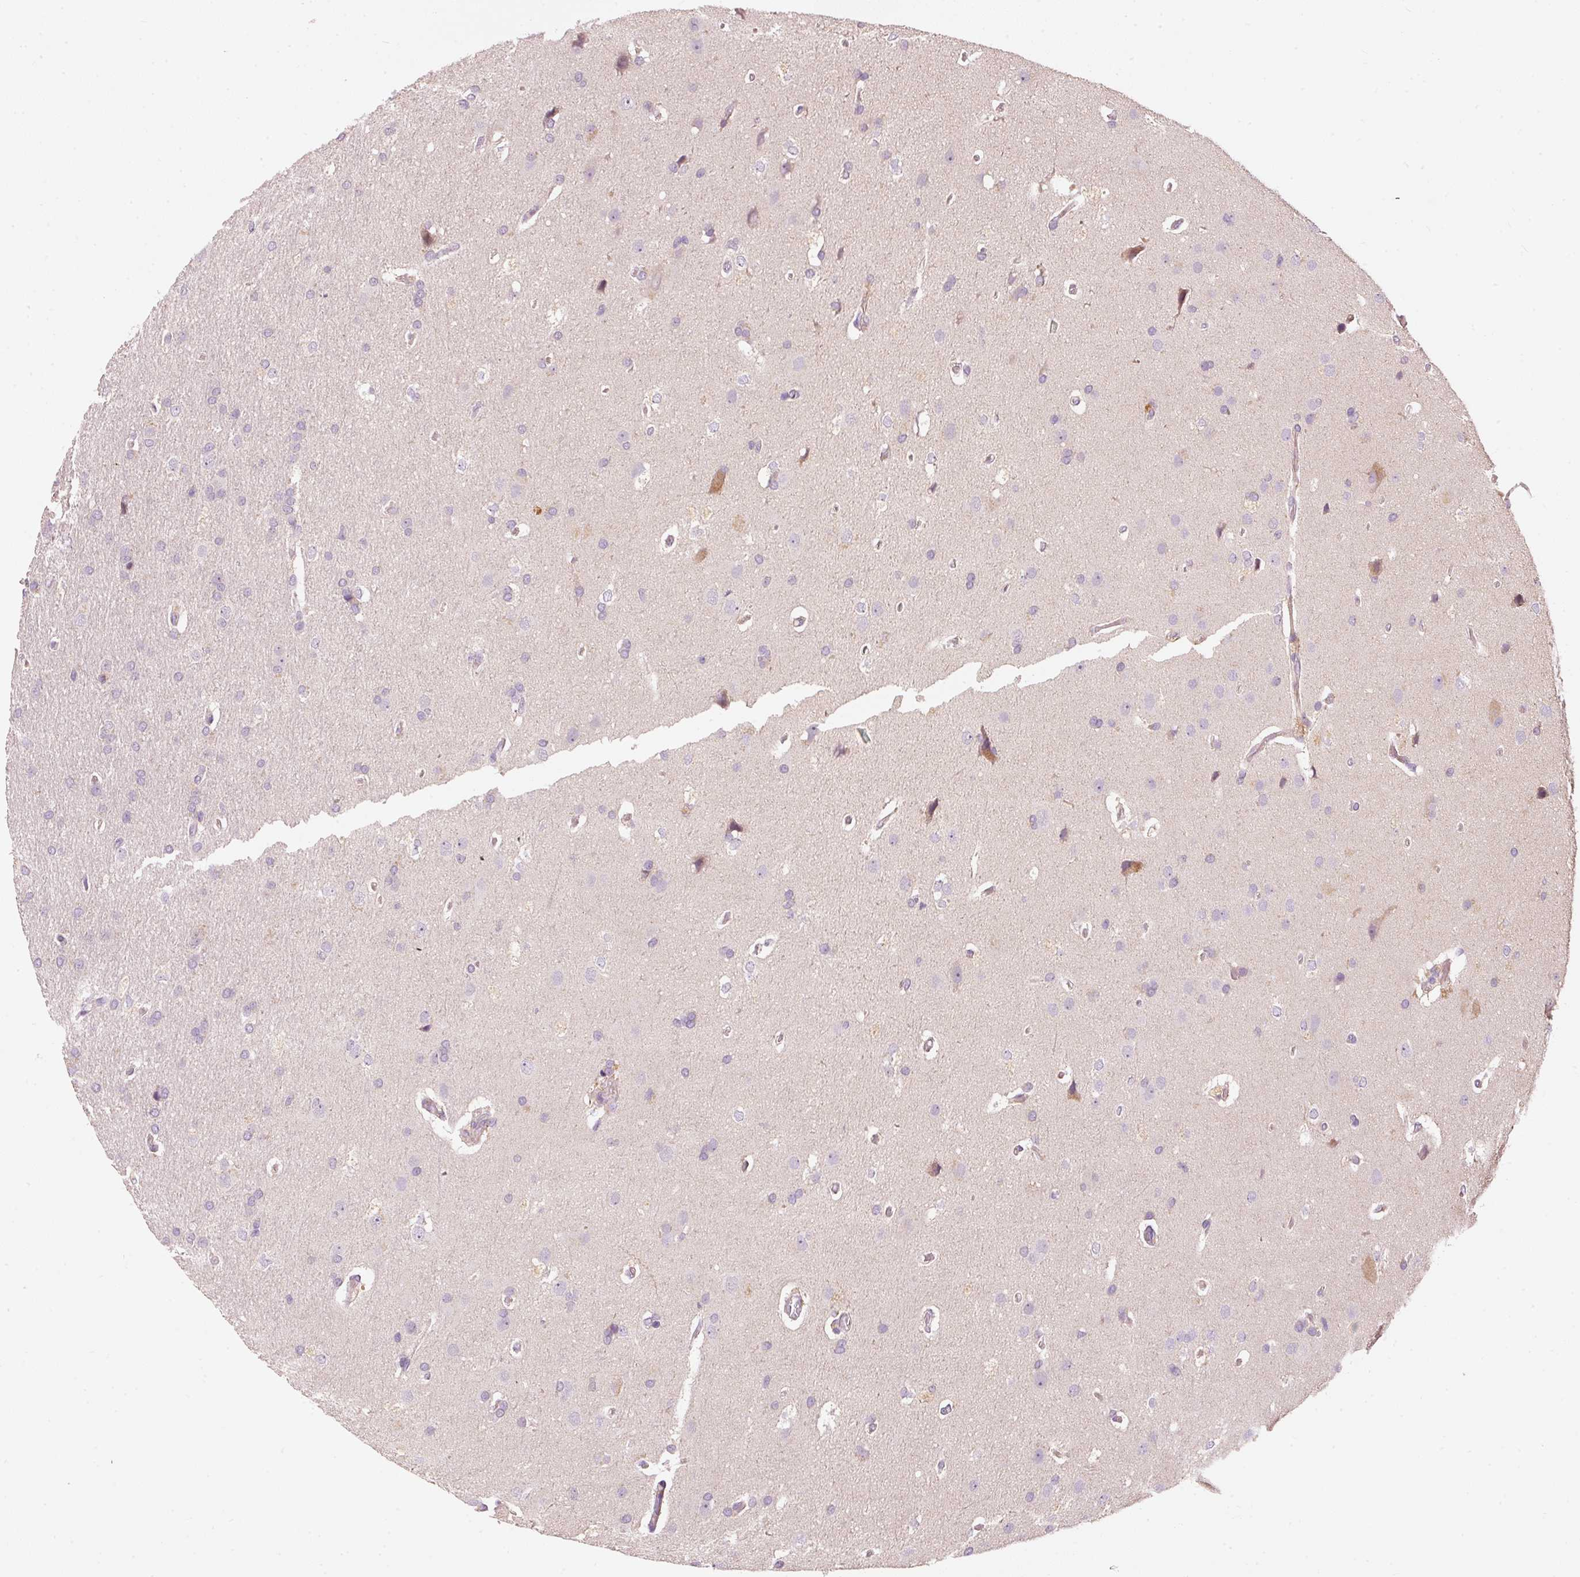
{"staining": {"intensity": "negative", "quantity": "none", "location": "none"}, "tissue": "glioma", "cell_type": "Tumor cells", "image_type": "cancer", "snomed": [{"axis": "morphology", "description": "Glioma, malignant, High grade"}, {"axis": "topography", "description": "Brain"}], "caption": "This is a photomicrograph of IHC staining of glioma, which shows no staining in tumor cells.", "gene": "KLHL21", "patient": {"sex": "male", "age": 56}}